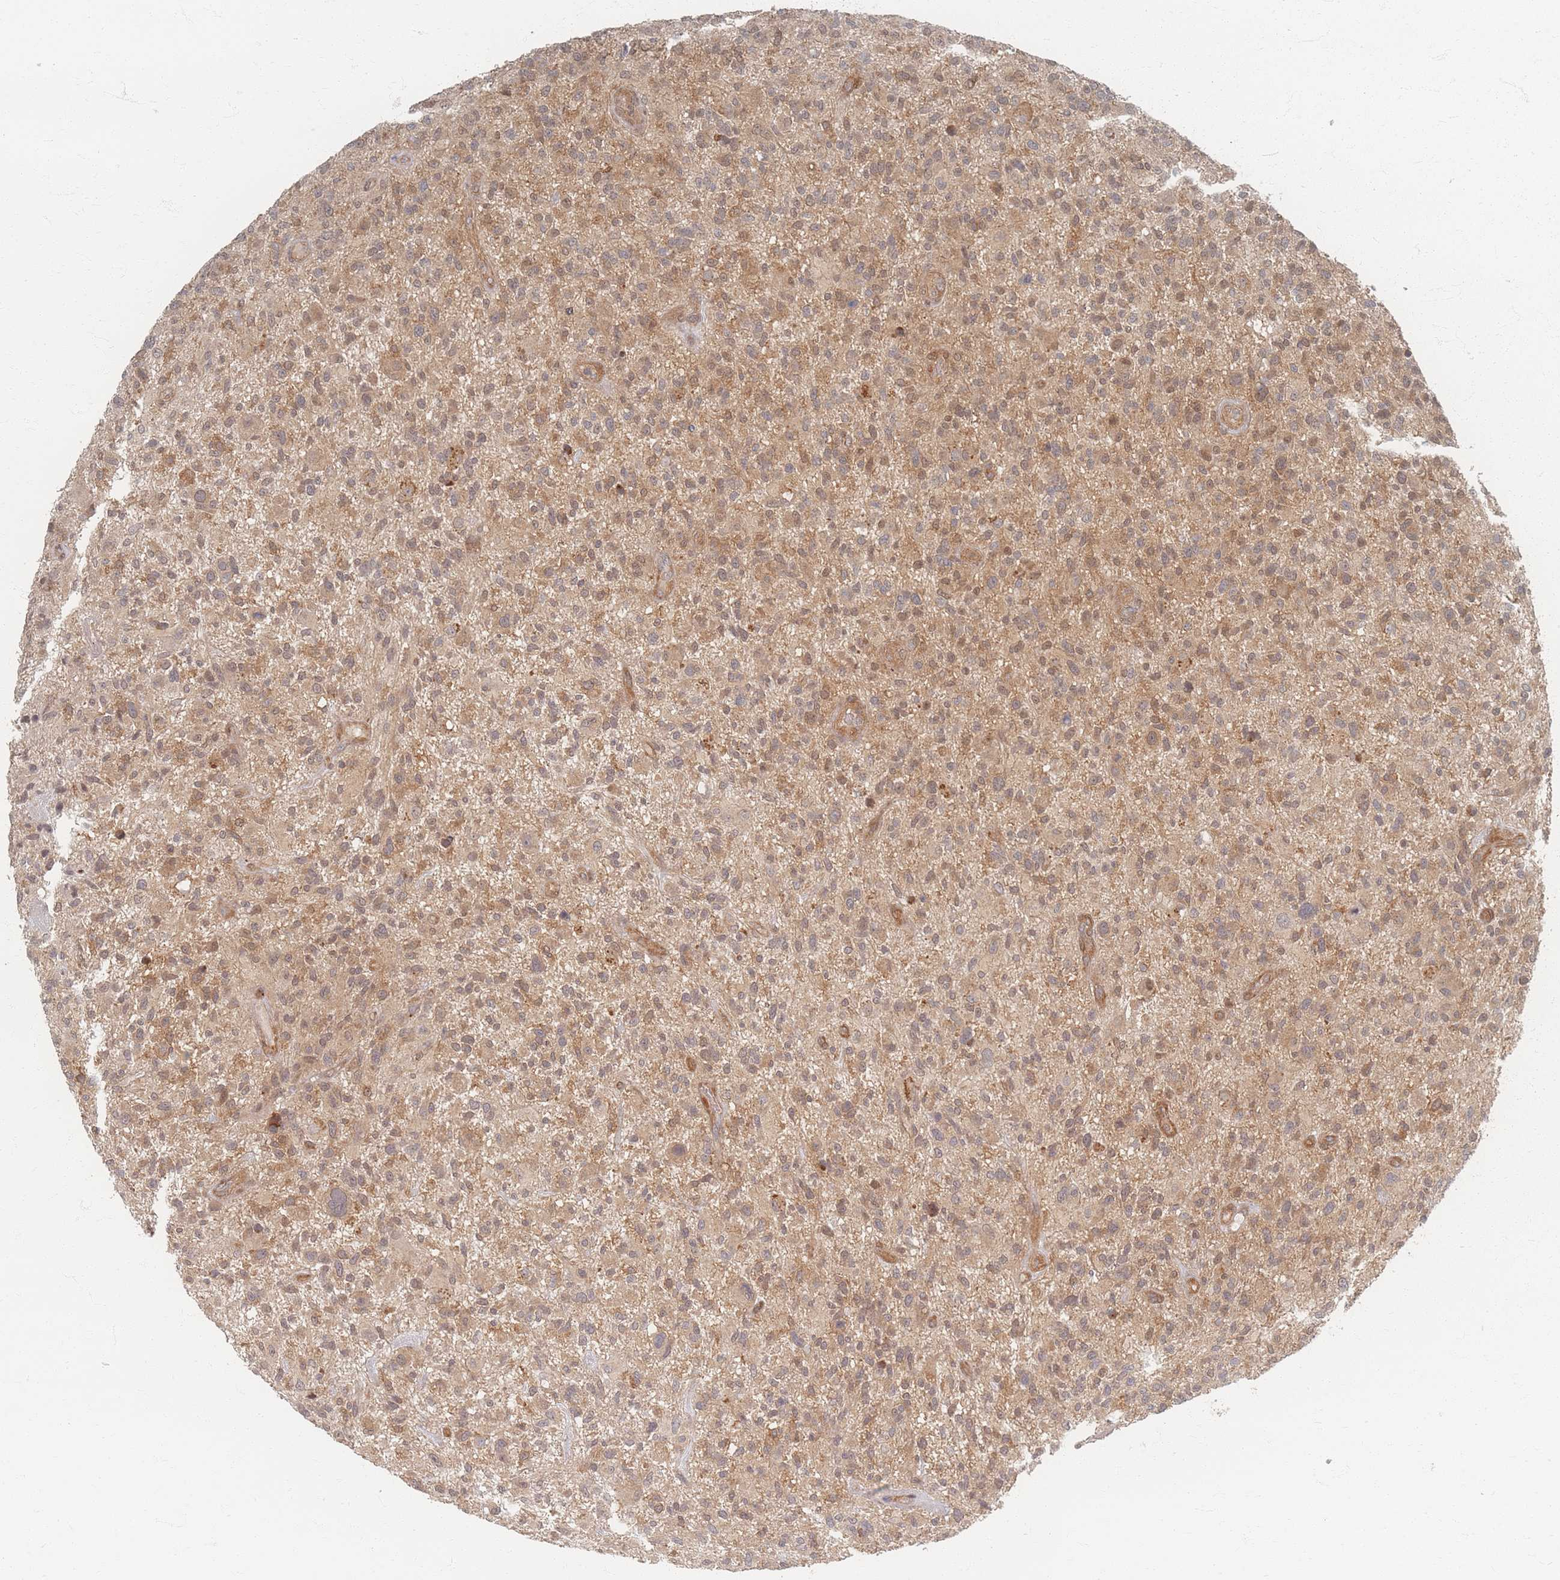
{"staining": {"intensity": "weak", "quantity": "25%-75%", "location": "cytoplasmic/membranous,nuclear"}, "tissue": "glioma", "cell_type": "Tumor cells", "image_type": "cancer", "snomed": [{"axis": "morphology", "description": "Glioma, malignant, High grade"}, {"axis": "topography", "description": "Brain"}], "caption": "The photomicrograph exhibits staining of malignant glioma (high-grade), revealing weak cytoplasmic/membranous and nuclear protein expression (brown color) within tumor cells.", "gene": "PSMD9", "patient": {"sex": "male", "age": 47}}